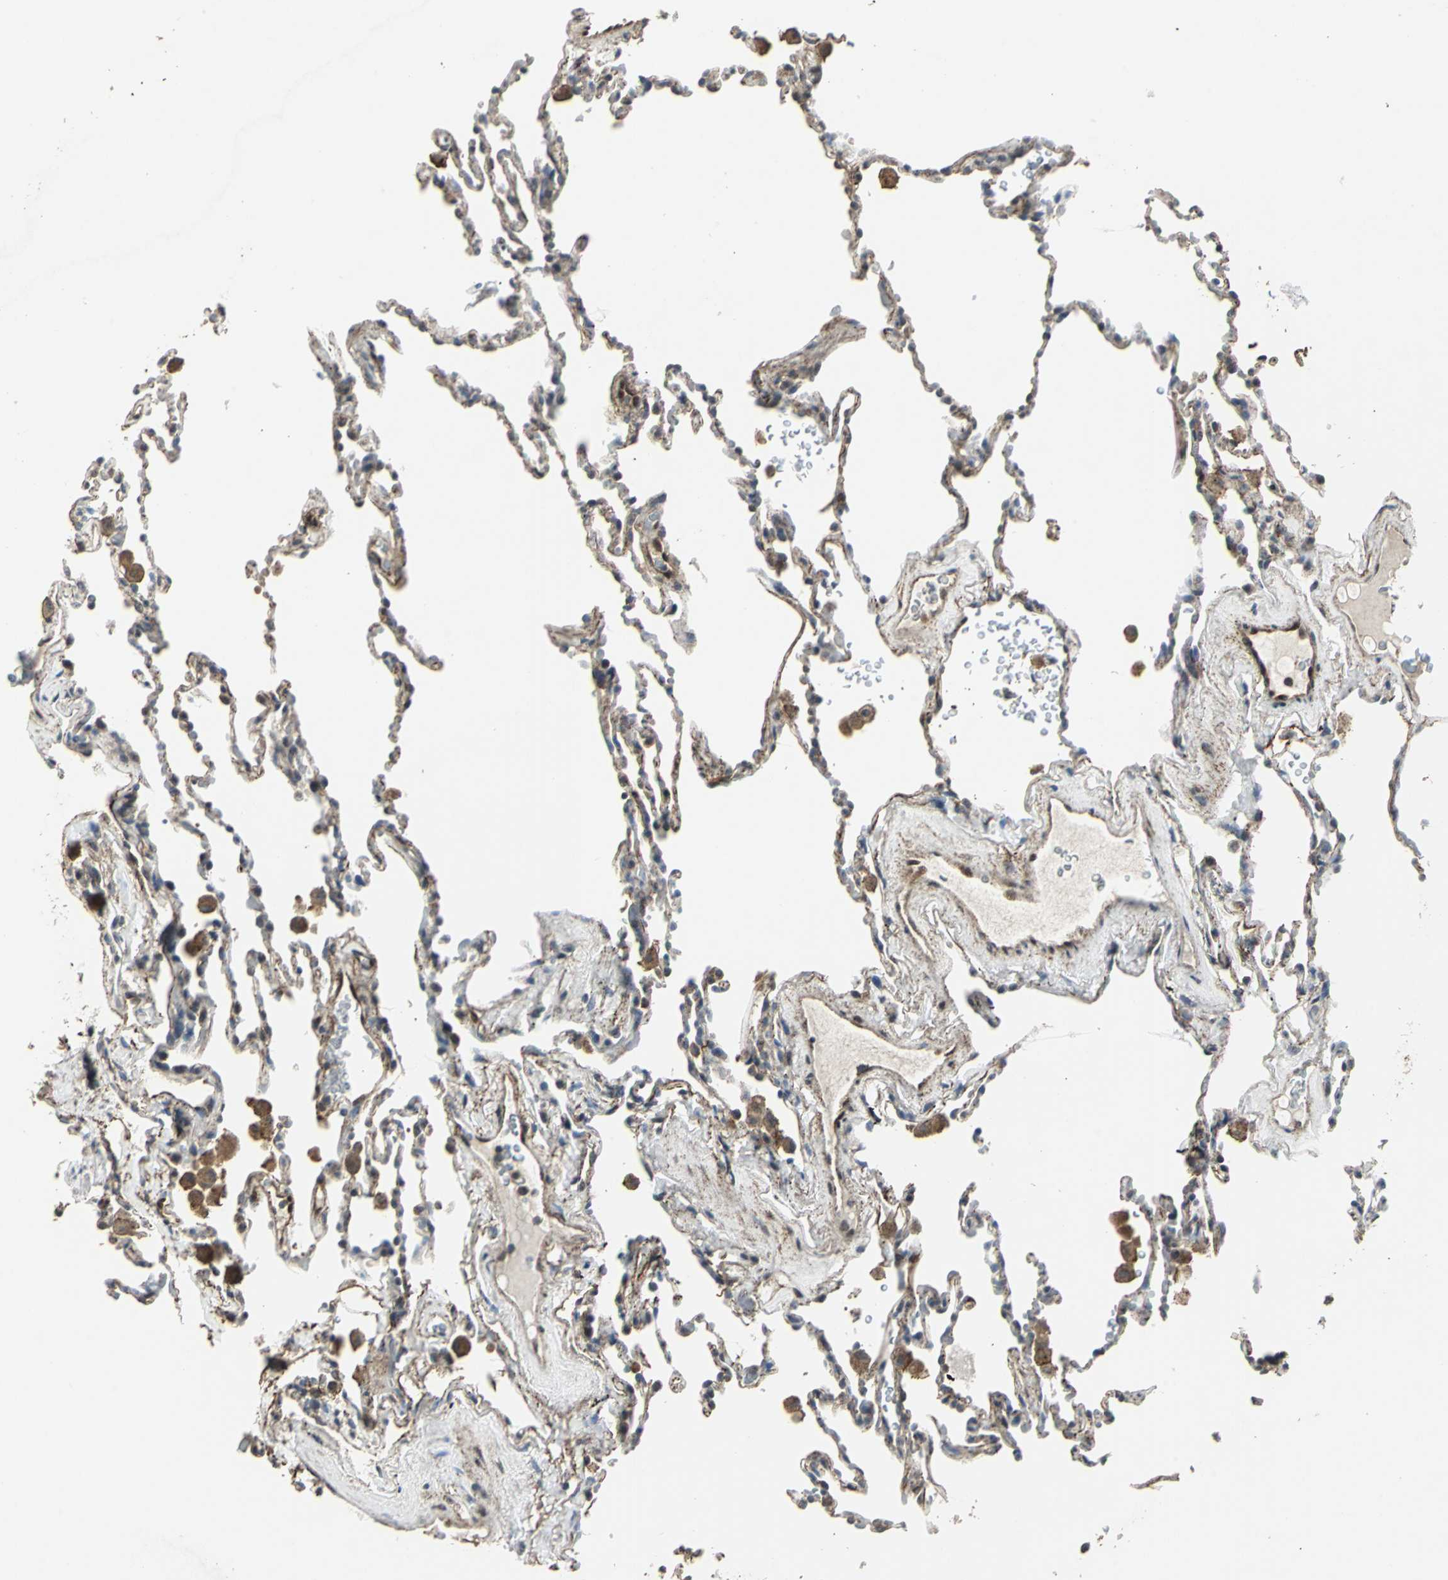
{"staining": {"intensity": "moderate", "quantity": "<25%", "location": "cytoplasmic/membranous"}, "tissue": "lung", "cell_type": "Alveolar cells", "image_type": "normal", "snomed": [{"axis": "morphology", "description": "Normal tissue, NOS"}, {"axis": "morphology", "description": "Soft tissue tumor metastatic"}, {"axis": "topography", "description": "Lung"}], "caption": "Brown immunohistochemical staining in normal human lung shows moderate cytoplasmic/membranous expression in about <25% of alveolar cells.", "gene": "DNAJB4", "patient": {"sex": "male", "age": 59}}